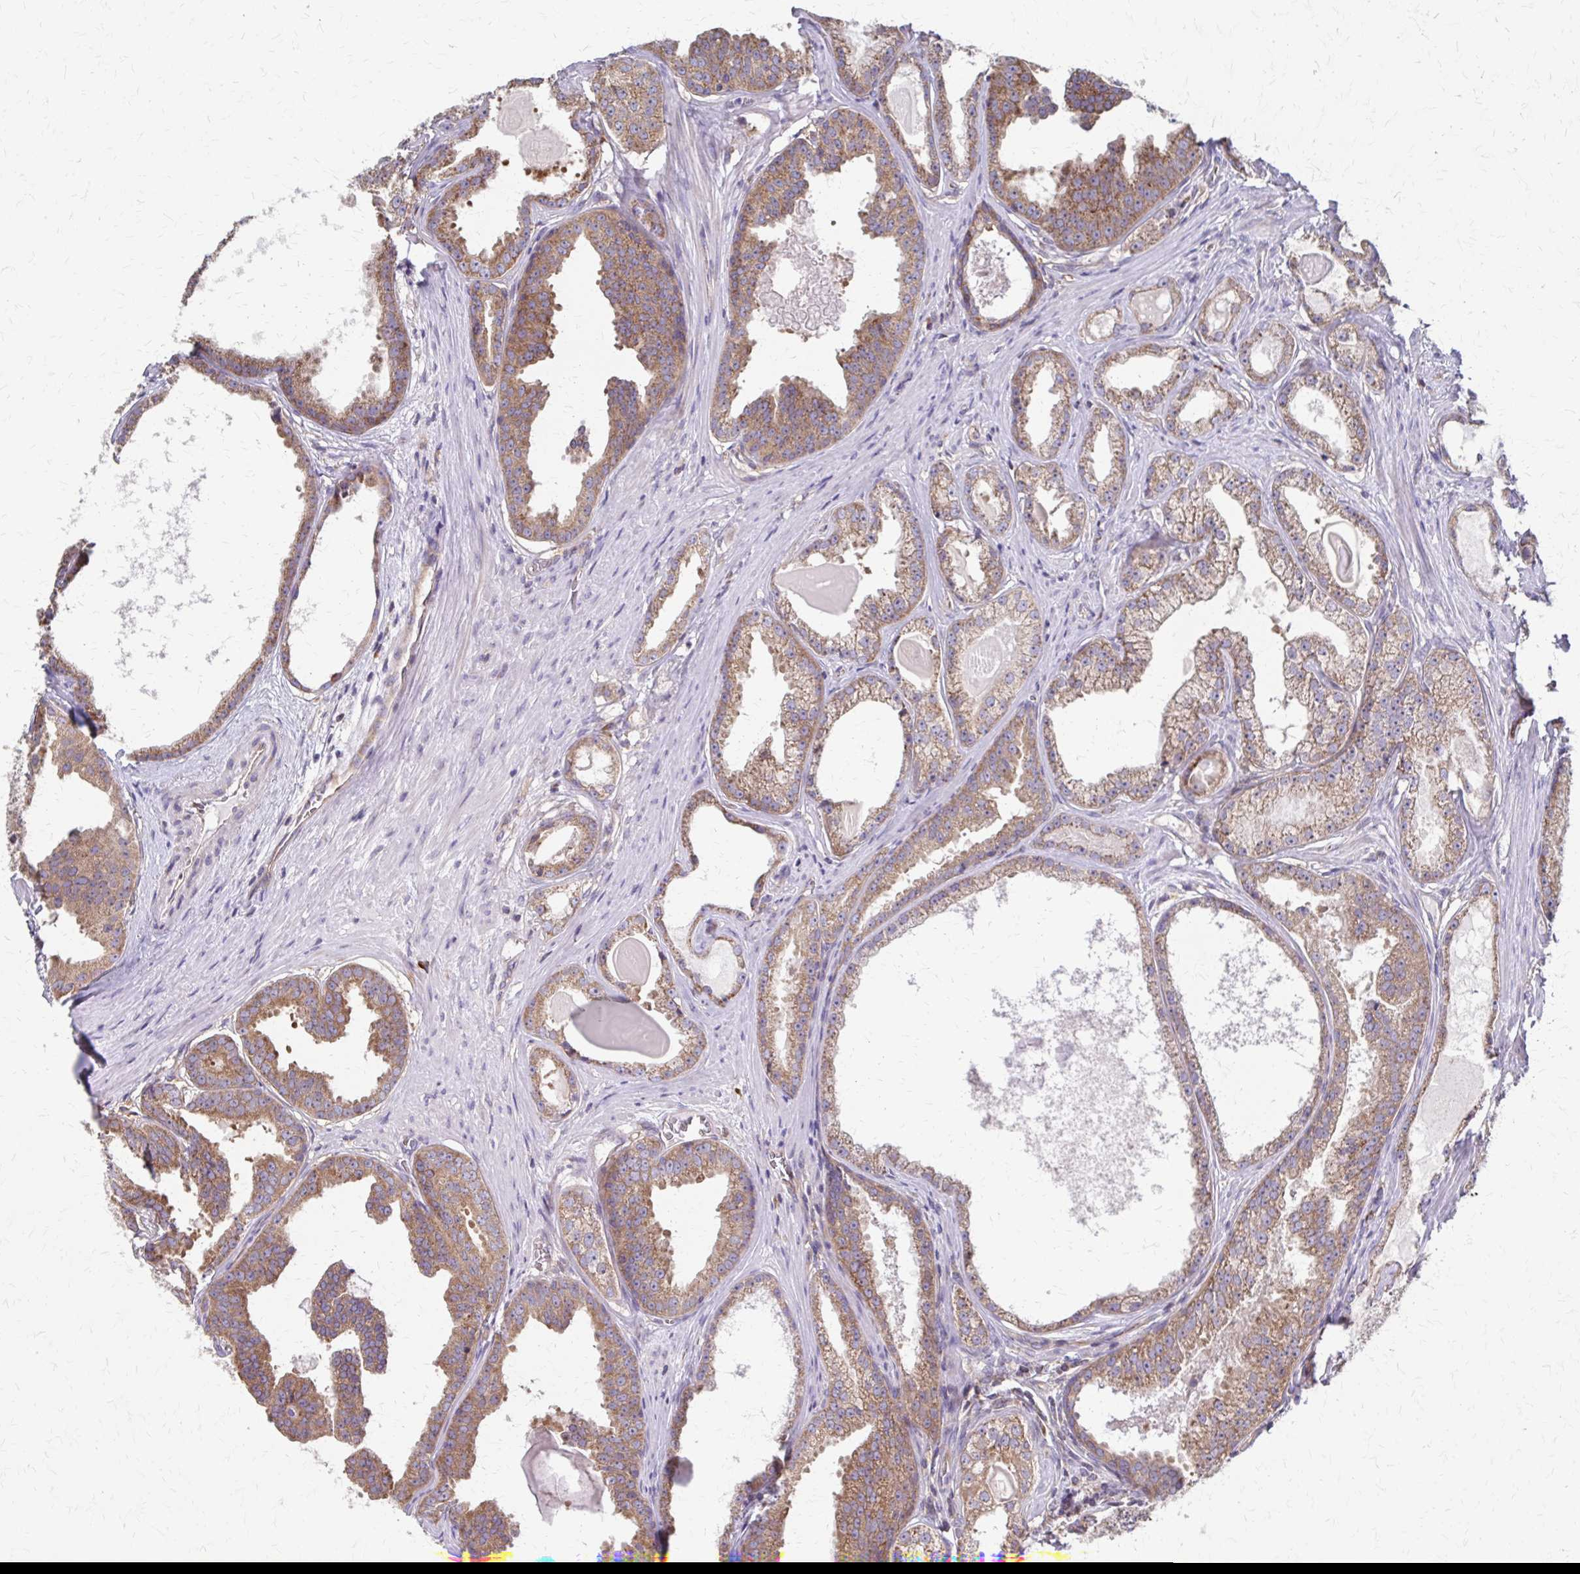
{"staining": {"intensity": "moderate", "quantity": ">75%", "location": "cytoplasmic/membranous"}, "tissue": "prostate cancer", "cell_type": "Tumor cells", "image_type": "cancer", "snomed": [{"axis": "morphology", "description": "Adenocarcinoma, Low grade"}, {"axis": "topography", "description": "Prostate"}], "caption": "Immunohistochemistry micrograph of neoplastic tissue: human prostate cancer (adenocarcinoma (low-grade)) stained using immunohistochemistry (IHC) reveals medium levels of moderate protein expression localized specifically in the cytoplasmic/membranous of tumor cells, appearing as a cytoplasmic/membranous brown color.", "gene": "EEF2", "patient": {"sex": "male", "age": 65}}